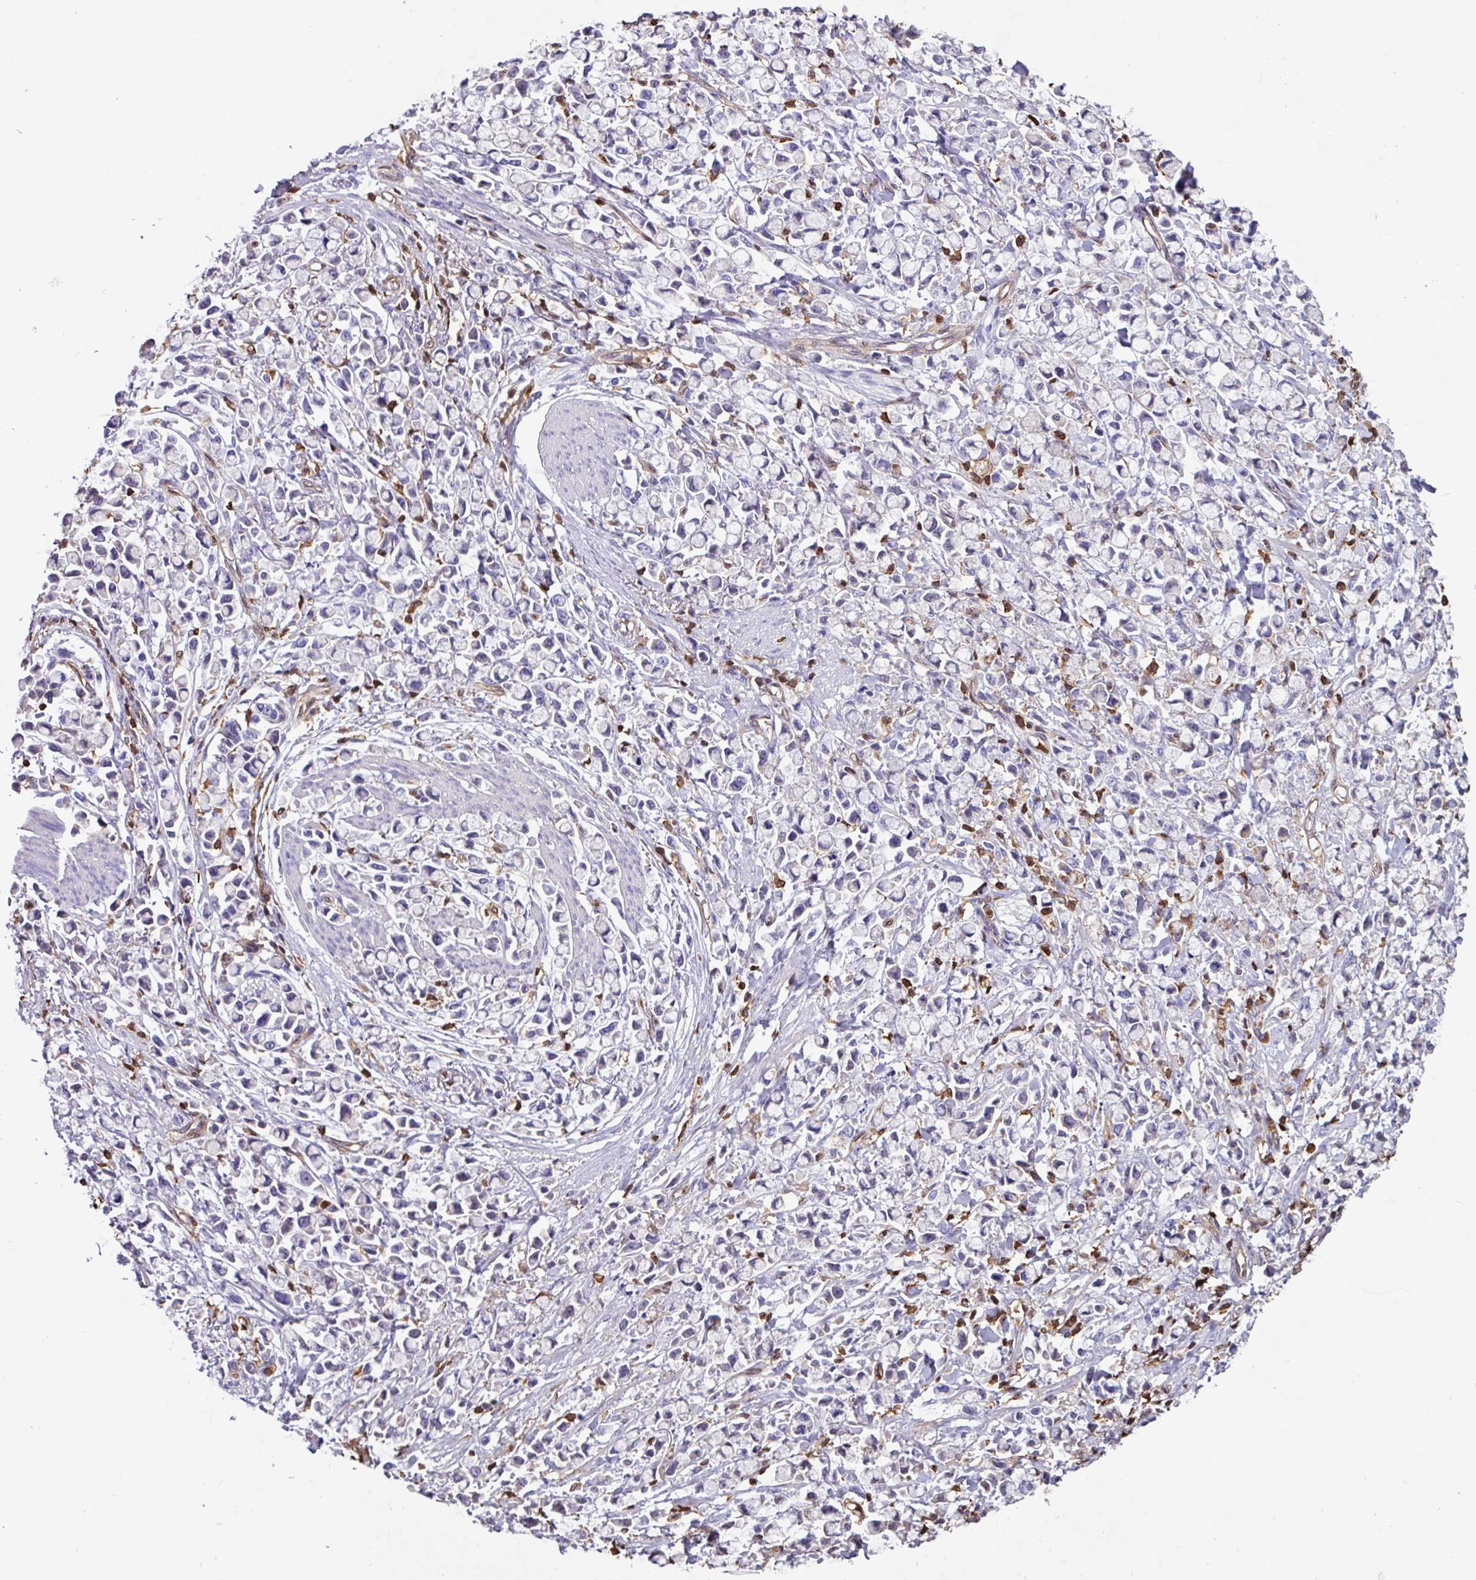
{"staining": {"intensity": "negative", "quantity": "none", "location": "none"}, "tissue": "stomach cancer", "cell_type": "Tumor cells", "image_type": "cancer", "snomed": [{"axis": "morphology", "description": "Adenocarcinoma, NOS"}, {"axis": "topography", "description": "Stomach"}], "caption": "This is an immunohistochemistry image of human stomach adenocarcinoma. There is no expression in tumor cells.", "gene": "ARHGDIB", "patient": {"sex": "female", "age": 81}}